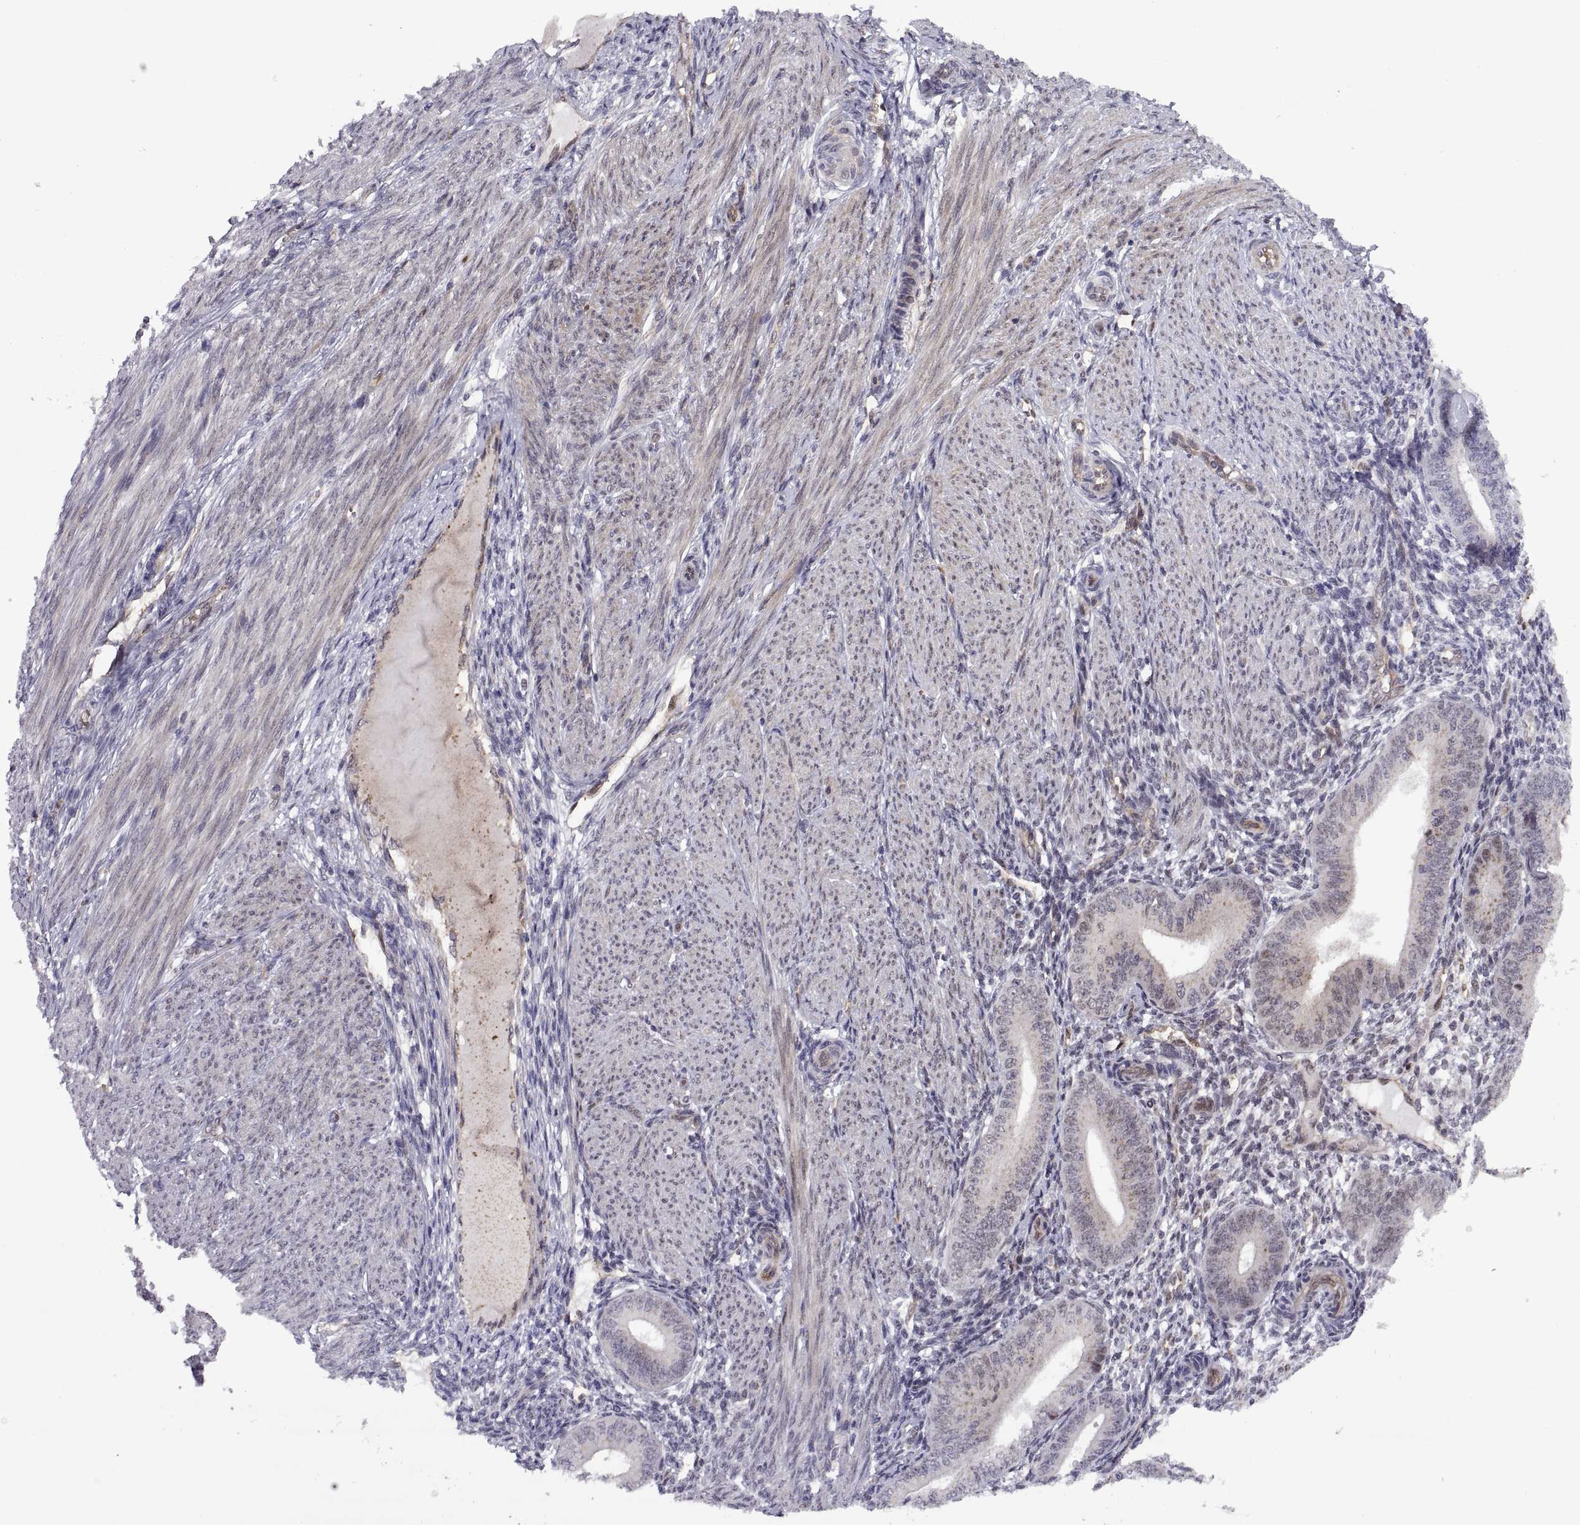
{"staining": {"intensity": "negative", "quantity": "none", "location": "none"}, "tissue": "endometrium", "cell_type": "Cells in endometrial stroma", "image_type": "normal", "snomed": [{"axis": "morphology", "description": "Normal tissue, NOS"}, {"axis": "topography", "description": "Endometrium"}], "caption": "Immunohistochemical staining of unremarkable human endometrium shows no significant staining in cells in endometrial stroma.", "gene": "ARRB1", "patient": {"sex": "female", "age": 39}}